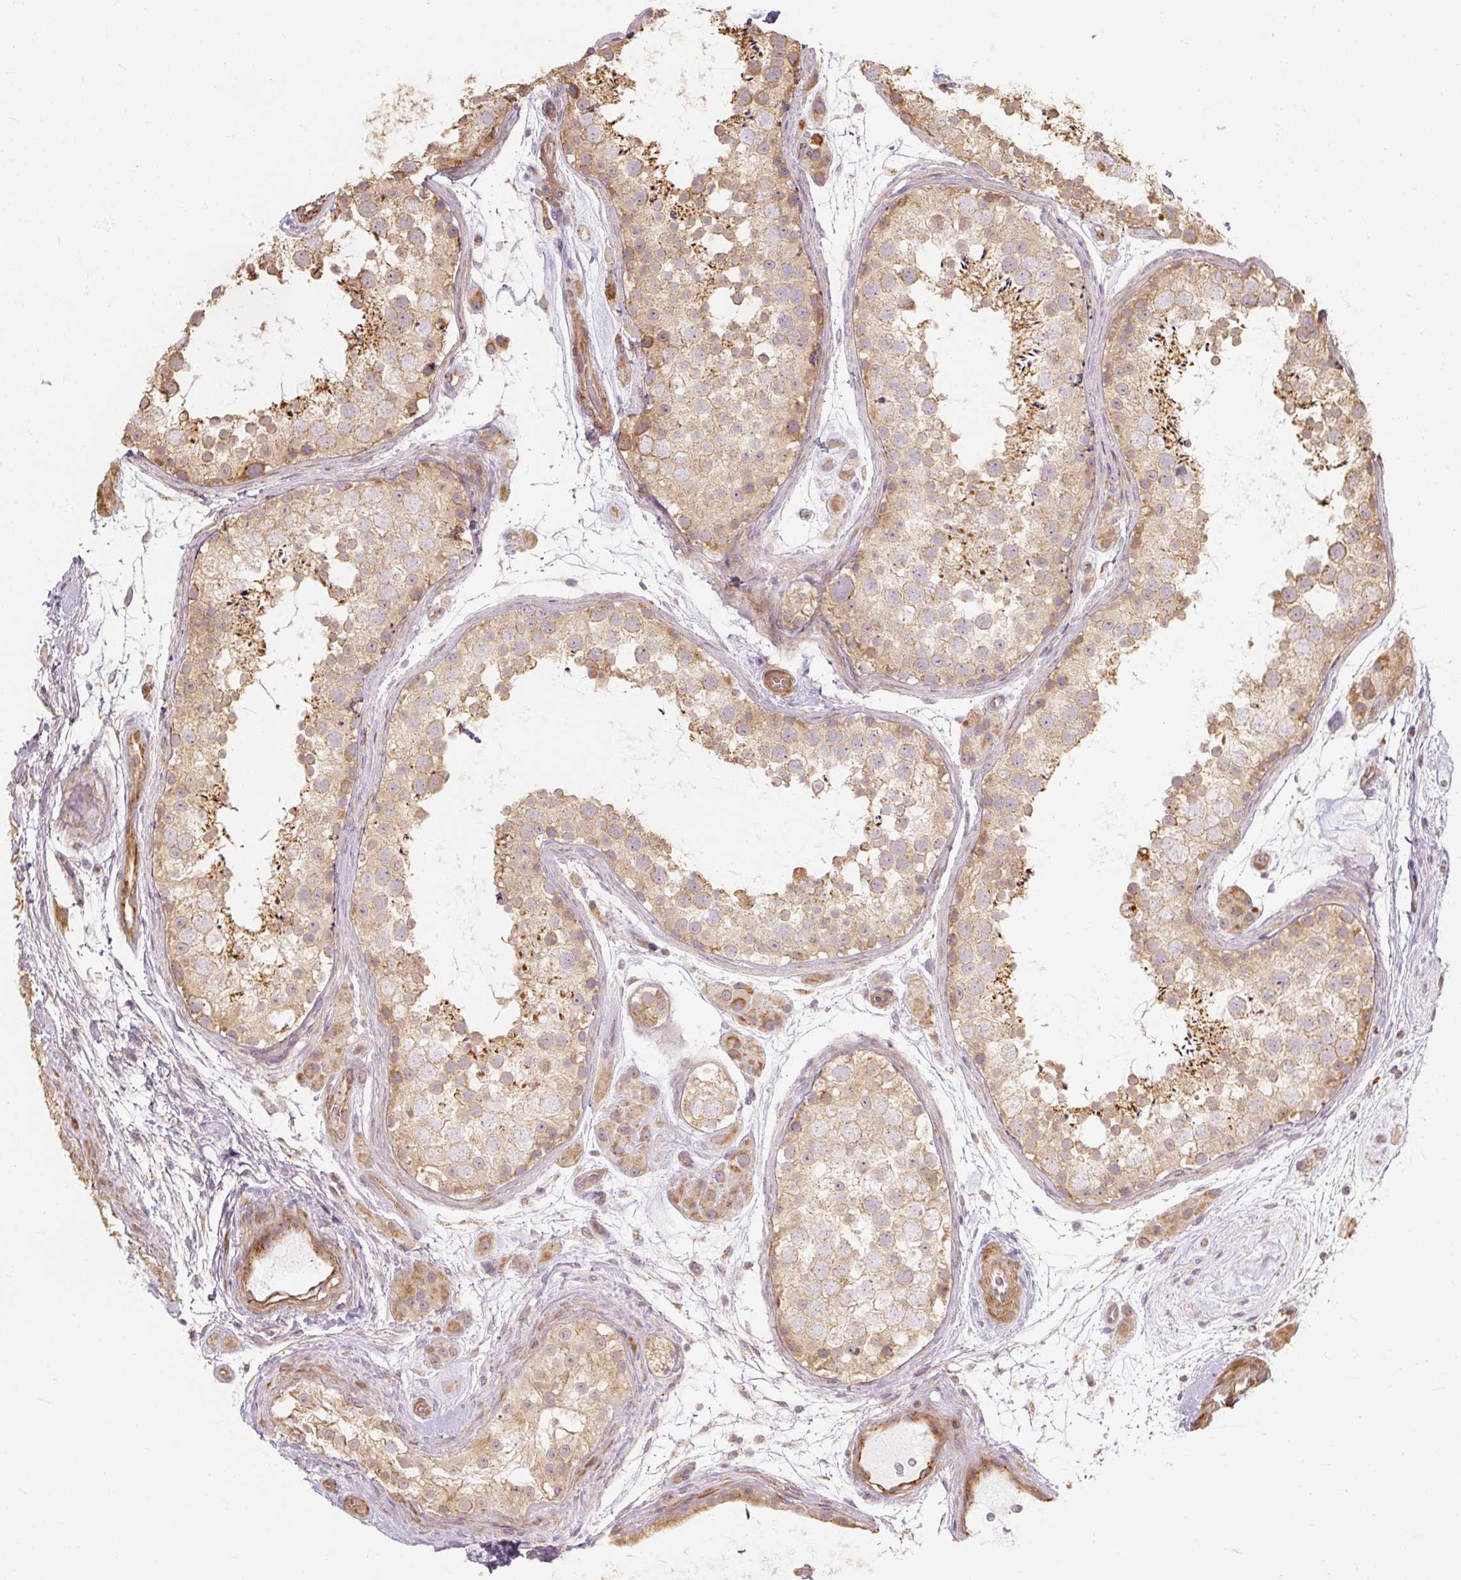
{"staining": {"intensity": "moderate", "quantity": ">75%", "location": "cytoplasmic/membranous"}, "tissue": "testis", "cell_type": "Cells in seminiferous ducts", "image_type": "normal", "snomed": [{"axis": "morphology", "description": "Normal tissue, NOS"}, {"axis": "topography", "description": "Testis"}], "caption": "Testis stained with DAB immunohistochemistry reveals medium levels of moderate cytoplasmic/membranous staining in approximately >75% of cells in seminiferous ducts.", "gene": "RB1CC1", "patient": {"sex": "male", "age": 41}}